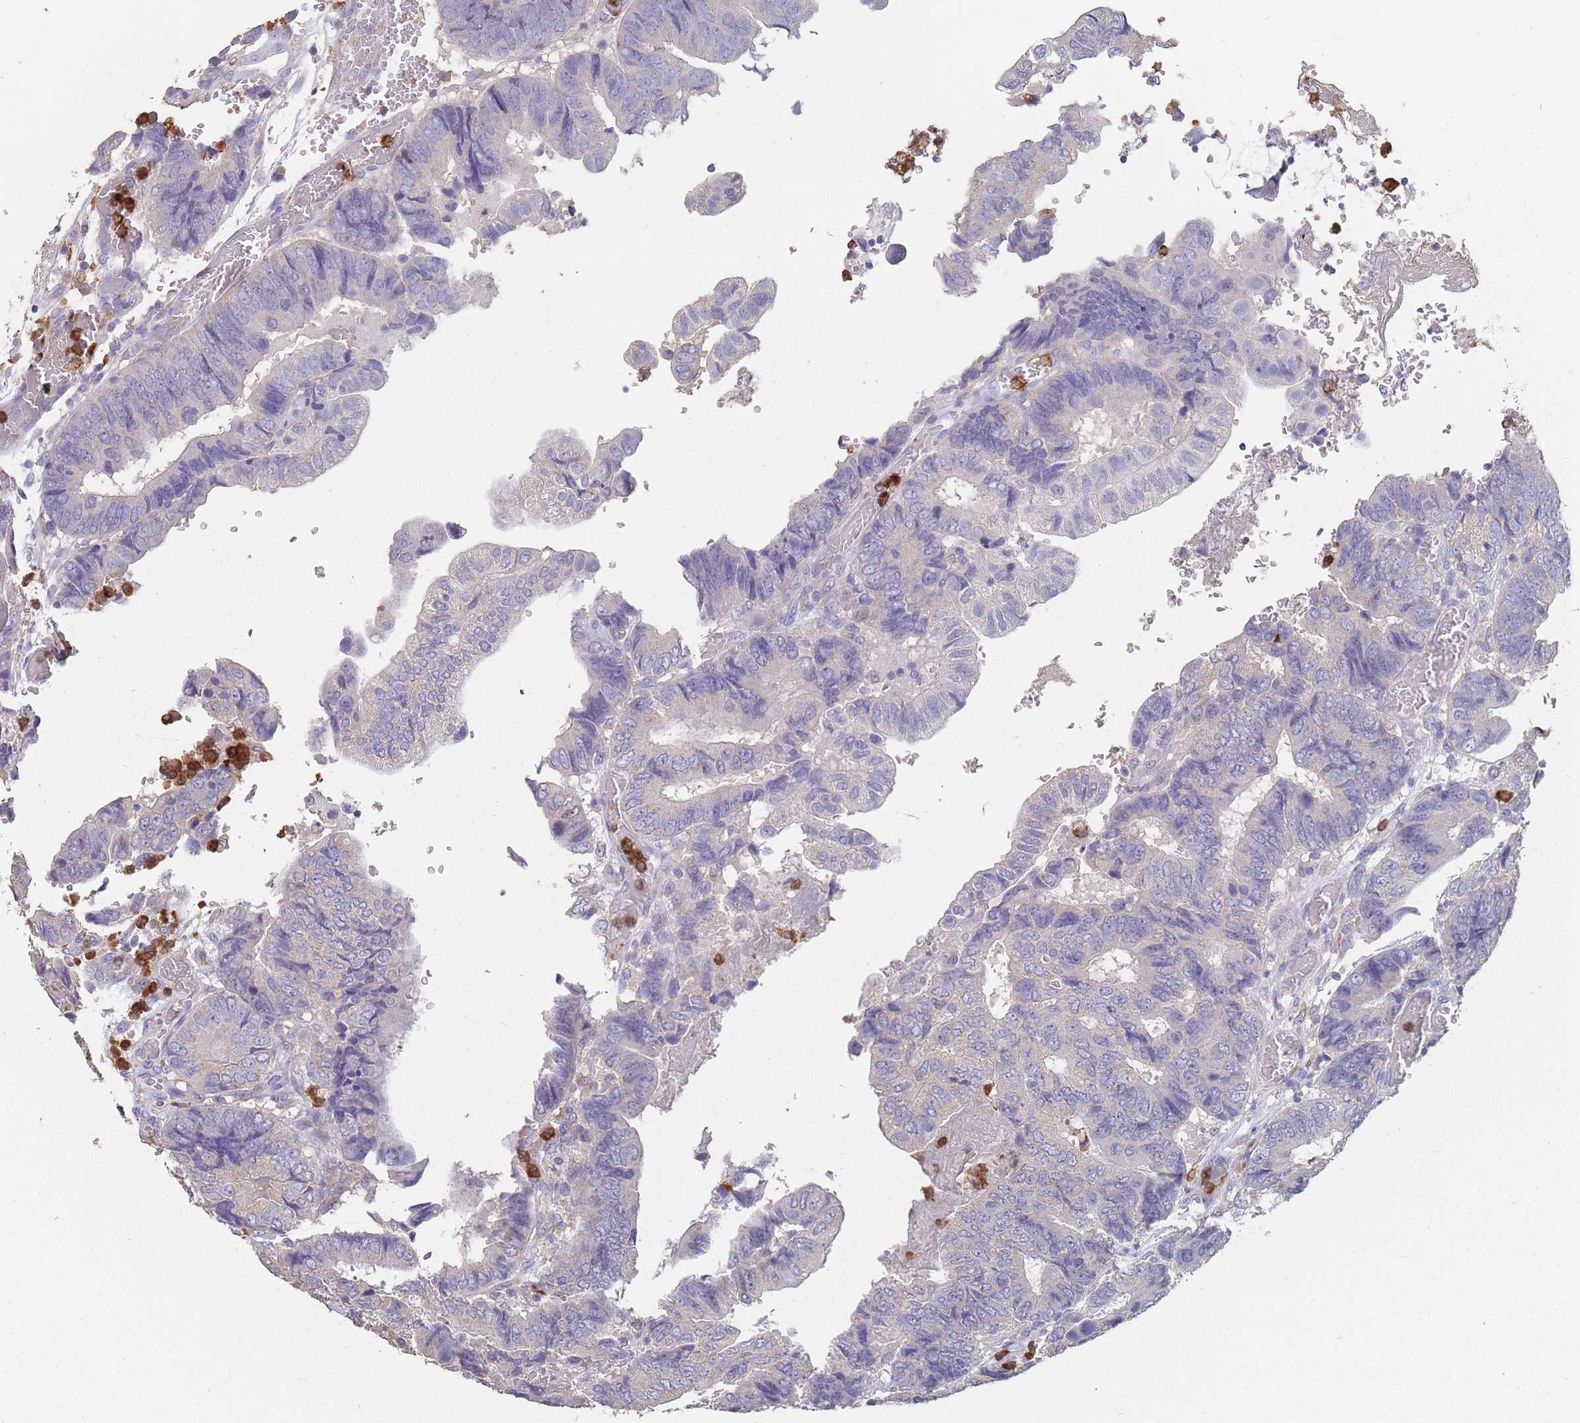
{"staining": {"intensity": "negative", "quantity": "none", "location": "none"}, "tissue": "colorectal cancer", "cell_type": "Tumor cells", "image_type": "cancer", "snomed": [{"axis": "morphology", "description": "Adenocarcinoma, NOS"}, {"axis": "topography", "description": "Colon"}], "caption": "Human colorectal adenocarcinoma stained for a protein using immunohistochemistry (IHC) displays no staining in tumor cells.", "gene": "CLEC12A", "patient": {"sex": "male", "age": 85}}